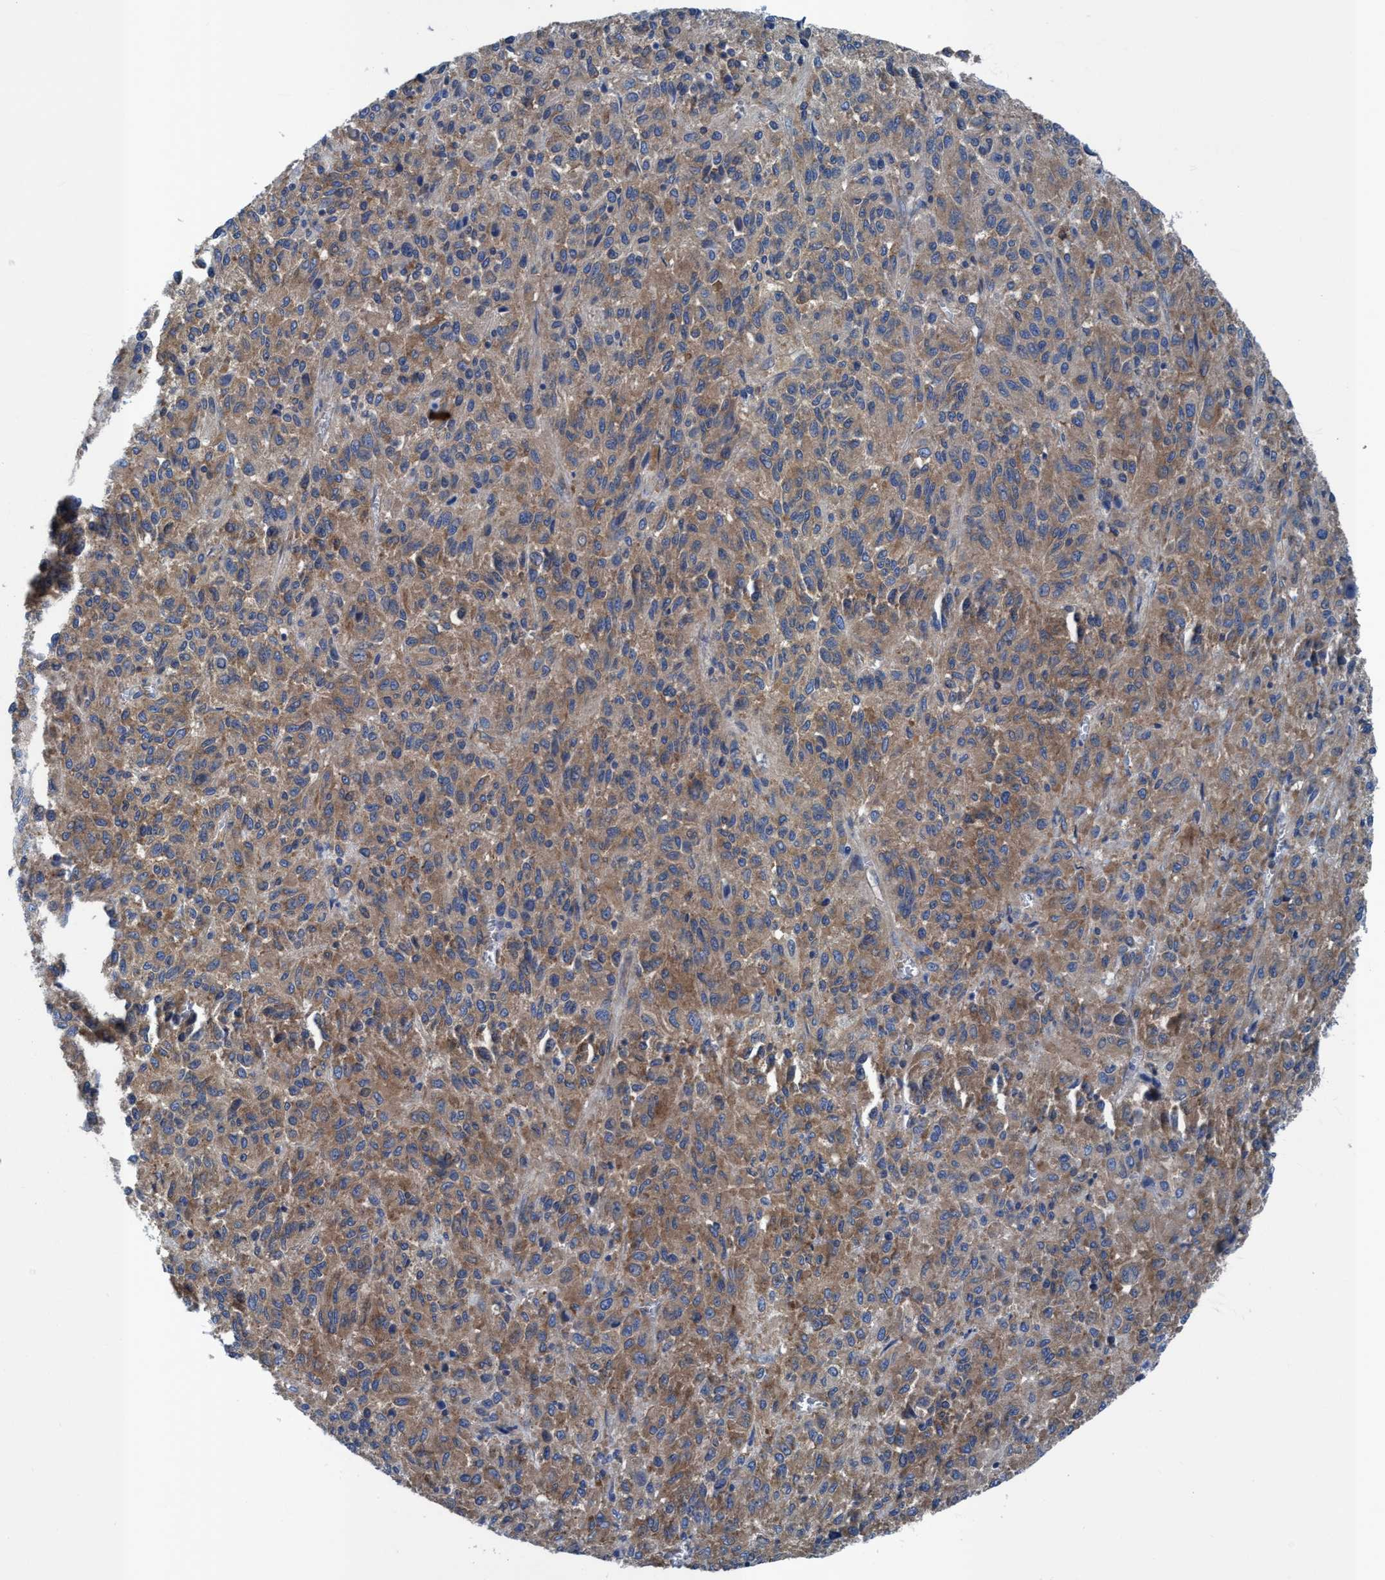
{"staining": {"intensity": "moderate", "quantity": ">75%", "location": "cytoplasmic/membranous"}, "tissue": "melanoma", "cell_type": "Tumor cells", "image_type": "cancer", "snomed": [{"axis": "morphology", "description": "Malignant melanoma, Metastatic site"}, {"axis": "topography", "description": "Lung"}], "caption": "High-magnification brightfield microscopy of malignant melanoma (metastatic site) stained with DAB (brown) and counterstained with hematoxylin (blue). tumor cells exhibit moderate cytoplasmic/membranous positivity is present in approximately>75% of cells.", "gene": "NMT1", "patient": {"sex": "male", "age": 64}}